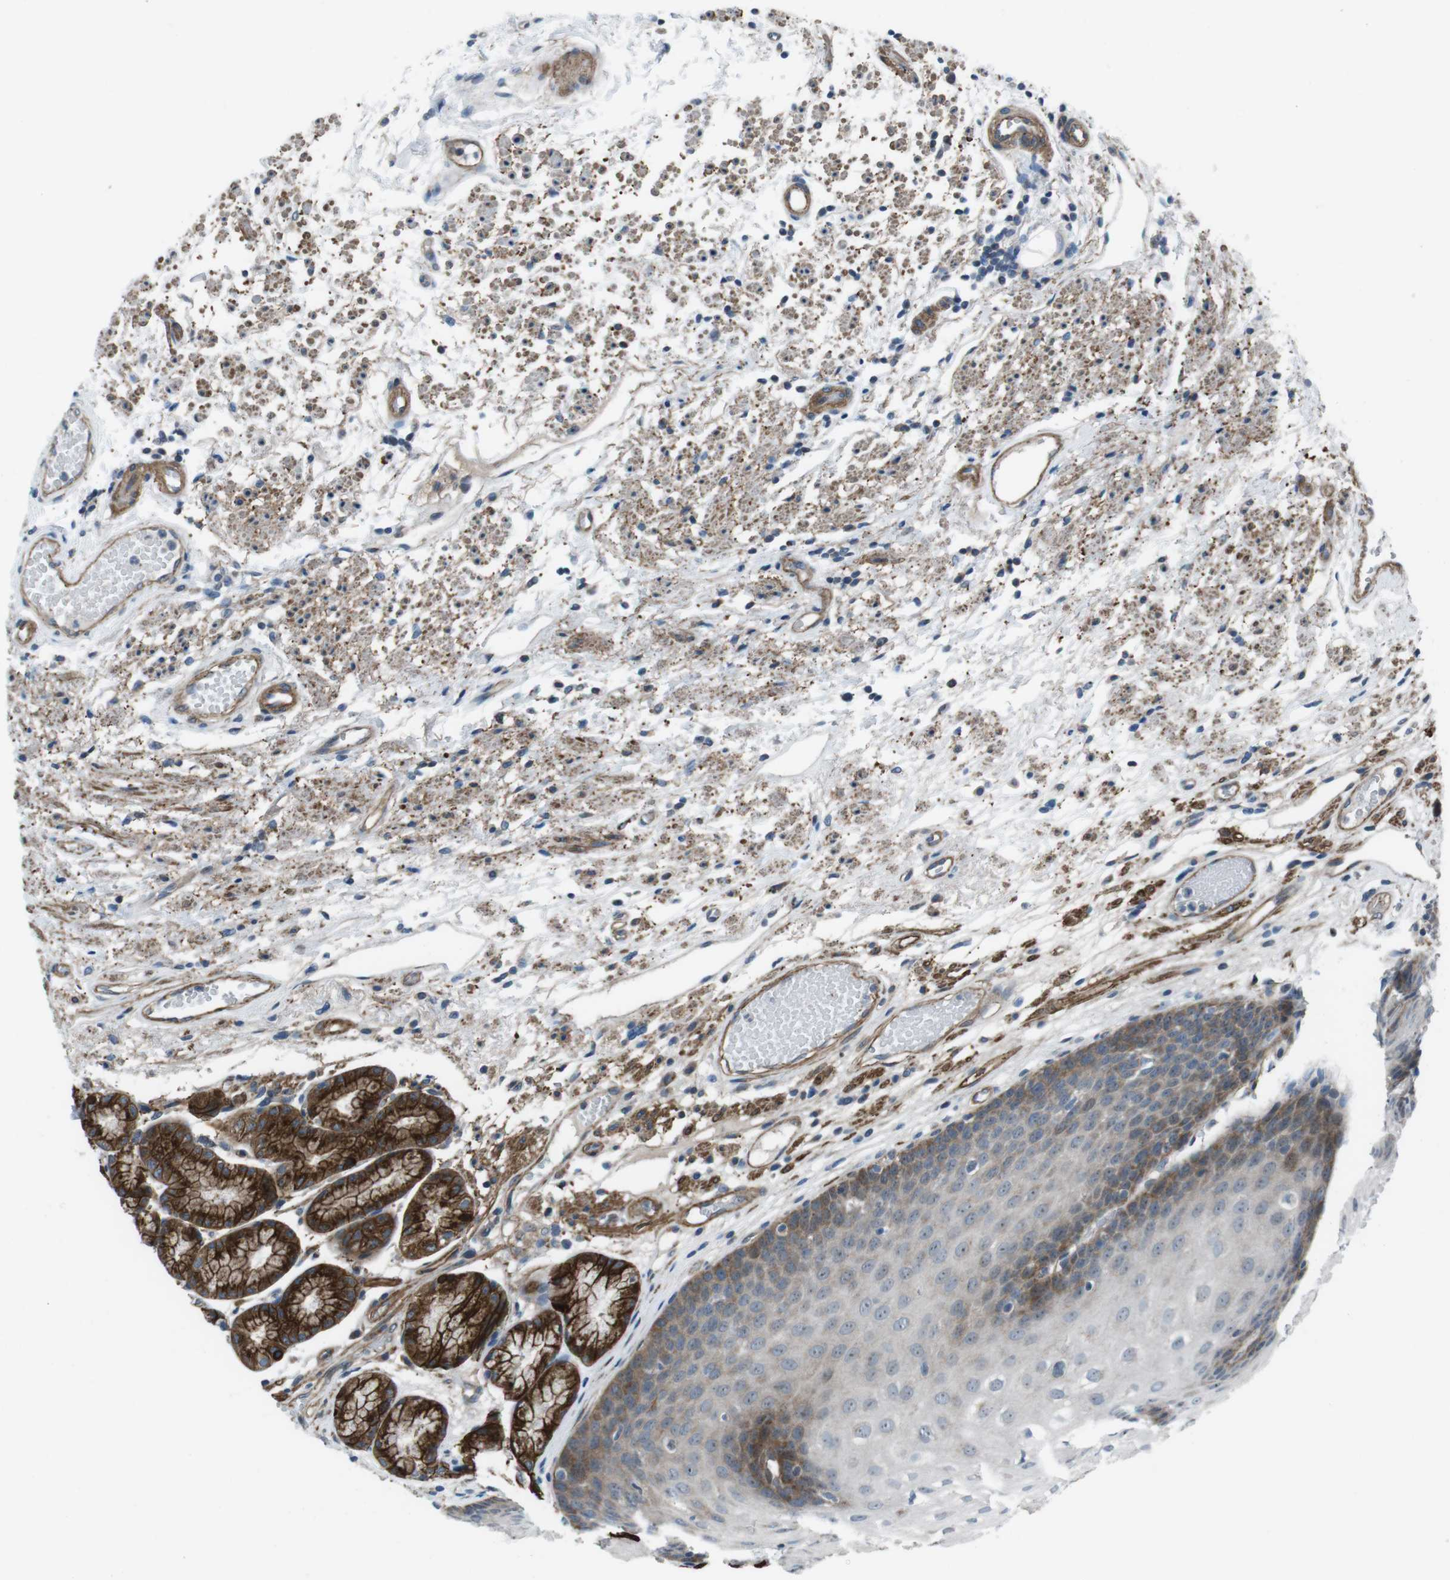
{"staining": {"intensity": "strong", "quantity": "25%-75%", "location": "cytoplasmic/membranous"}, "tissue": "stomach", "cell_type": "Glandular cells", "image_type": "normal", "snomed": [{"axis": "morphology", "description": "Normal tissue, NOS"}, {"axis": "topography", "description": "Stomach, upper"}], "caption": "This micrograph shows IHC staining of unremarkable human stomach, with high strong cytoplasmic/membranous positivity in about 25%-75% of glandular cells.", "gene": "FAM174B", "patient": {"sex": "male", "age": 72}}